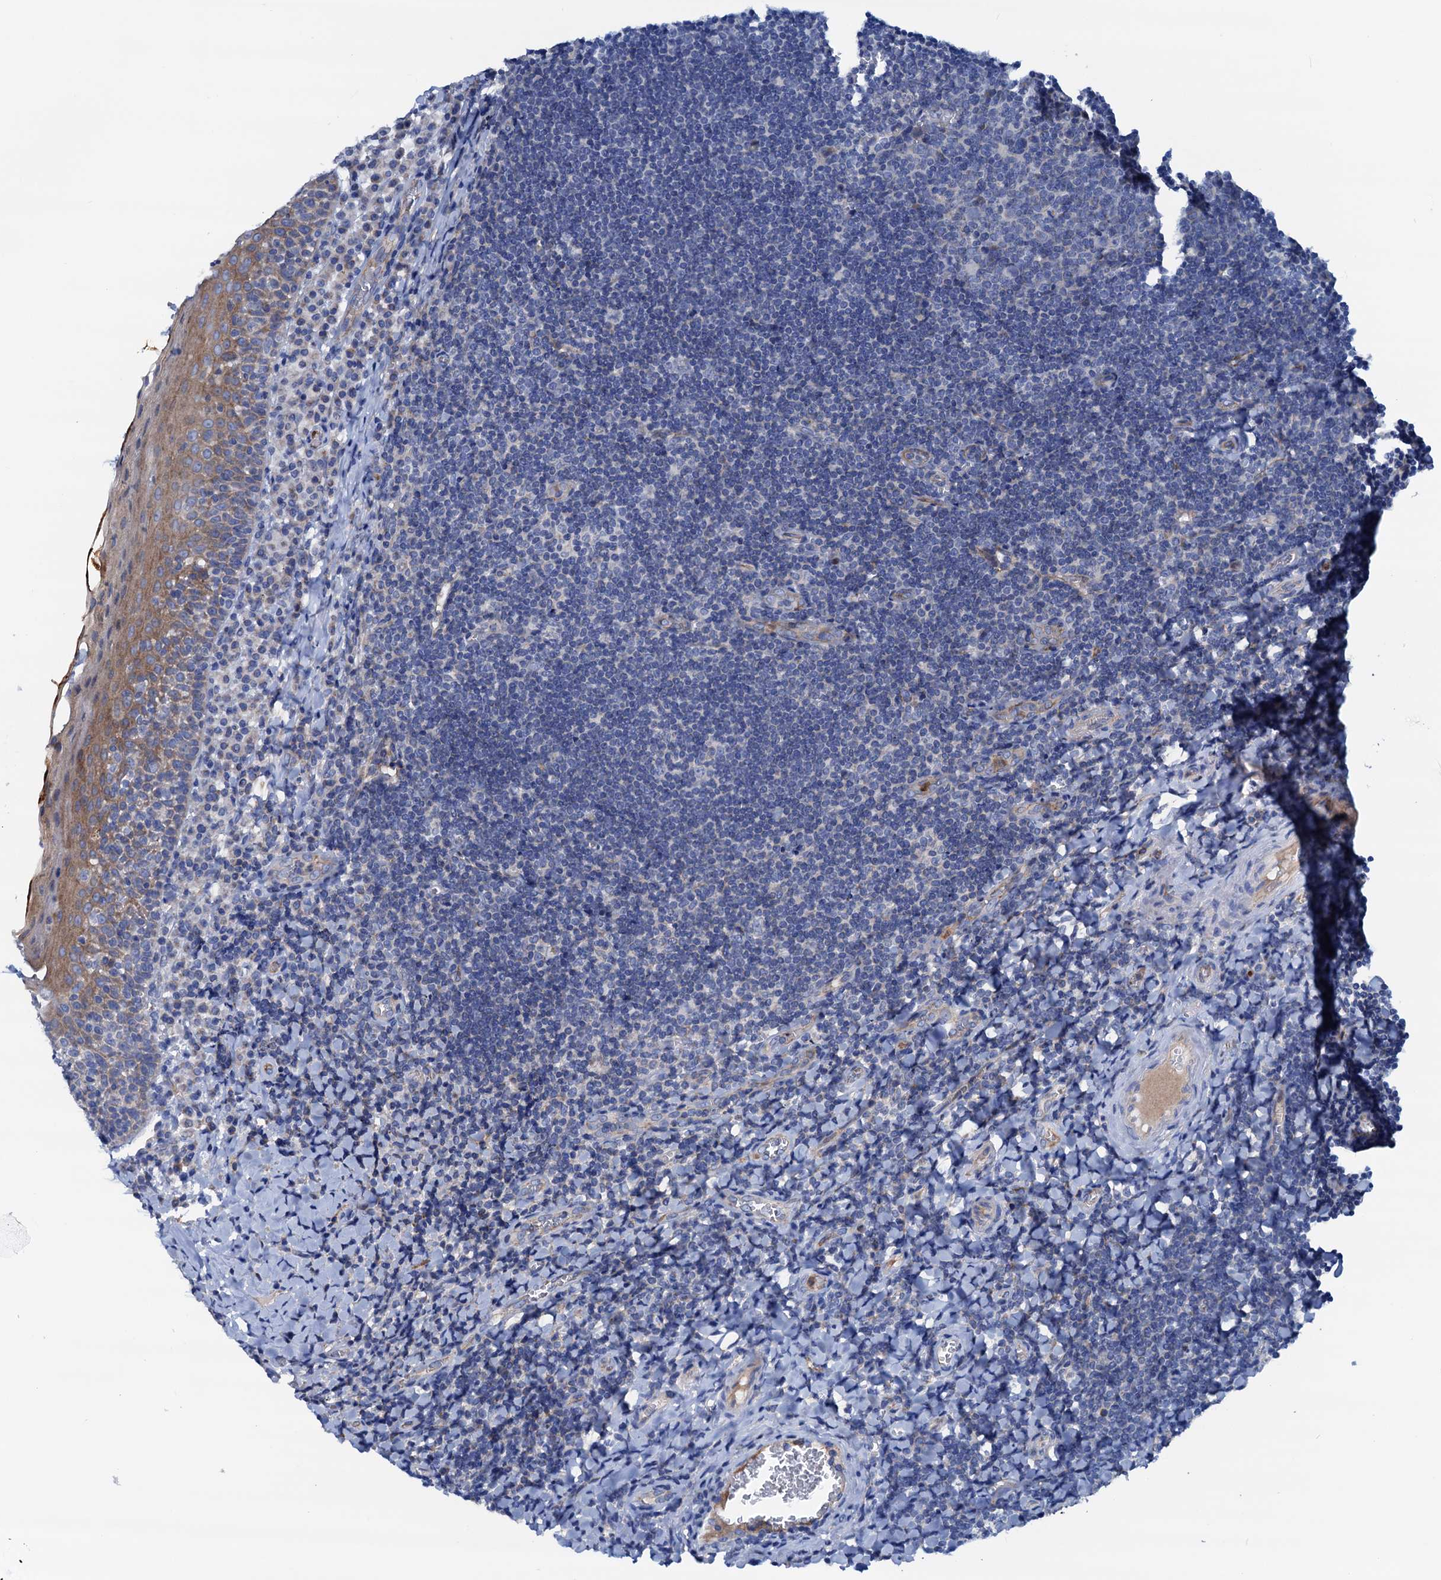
{"staining": {"intensity": "weak", "quantity": "<25%", "location": "cytoplasmic/membranous"}, "tissue": "tonsil", "cell_type": "Germinal center cells", "image_type": "normal", "snomed": [{"axis": "morphology", "description": "Normal tissue, NOS"}, {"axis": "topography", "description": "Tonsil"}], "caption": "An IHC photomicrograph of unremarkable tonsil is shown. There is no staining in germinal center cells of tonsil.", "gene": "RASSF9", "patient": {"sex": "male", "age": 27}}